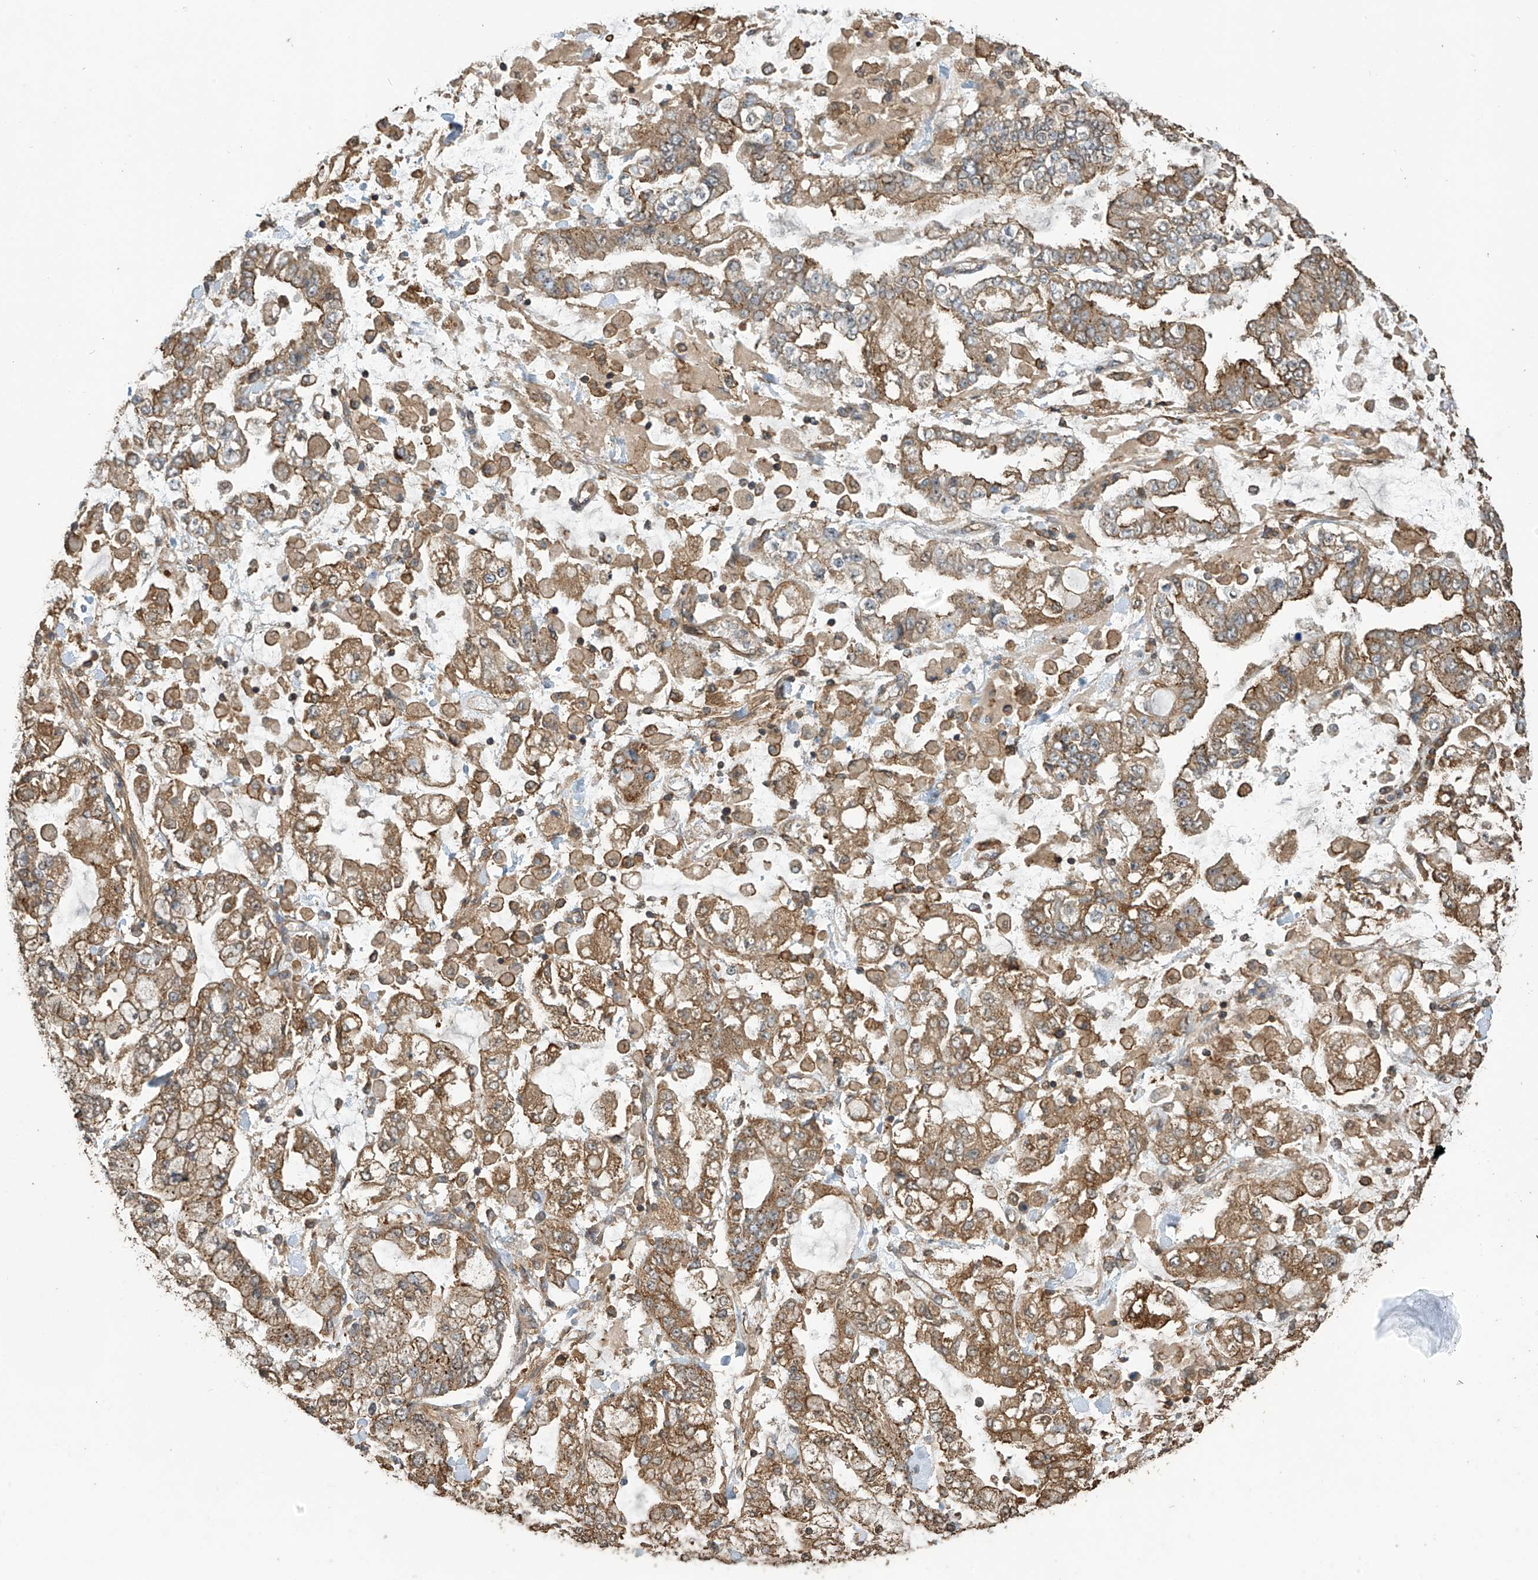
{"staining": {"intensity": "moderate", "quantity": ">75%", "location": "cytoplasmic/membranous"}, "tissue": "stomach cancer", "cell_type": "Tumor cells", "image_type": "cancer", "snomed": [{"axis": "morphology", "description": "Normal tissue, NOS"}, {"axis": "morphology", "description": "Adenocarcinoma, NOS"}, {"axis": "topography", "description": "Stomach, upper"}, {"axis": "topography", "description": "Stomach"}], "caption": "A micrograph of human stomach cancer (adenocarcinoma) stained for a protein exhibits moderate cytoplasmic/membranous brown staining in tumor cells. (Stains: DAB (3,3'-diaminobenzidine) in brown, nuclei in blue, Microscopy: brightfield microscopy at high magnification).", "gene": "COX10", "patient": {"sex": "male", "age": 76}}